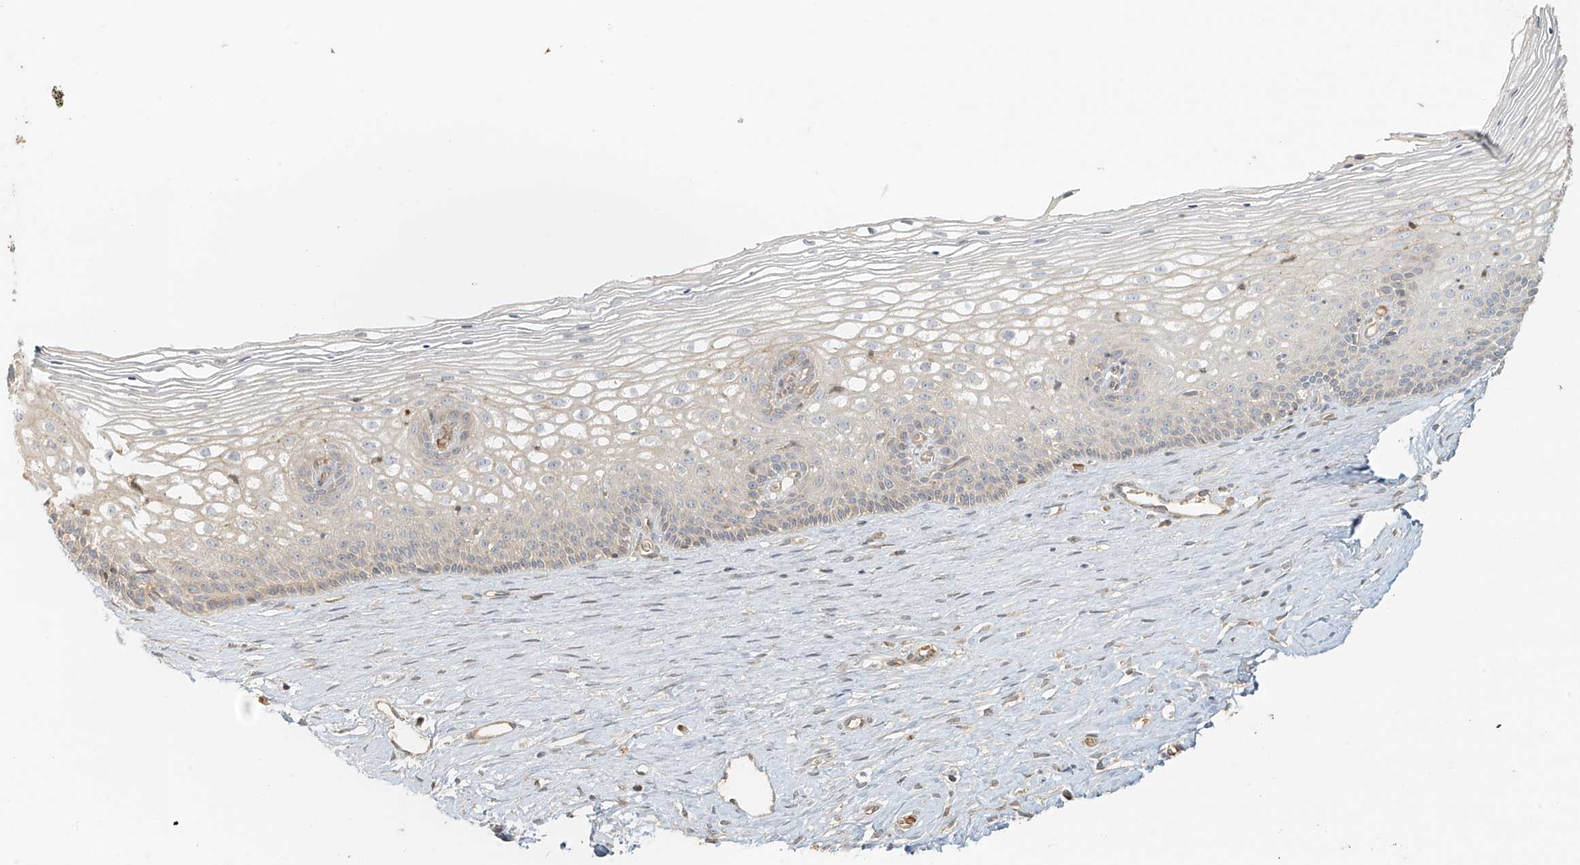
{"staining": {"intensity": "weak", "quantity": ">75%", "location": "cytoplasmic/membranous"}, "tissue": "cervix", "cell_type": "Glandular cells", "image_type": "normal", "snomed": [{"axis": "morphology", "description": "Normal tissue, NOS"}, {"axis": "topography", "description": "Cervix"}], "caption": "Human cervix stained for a protein (brown) displays weak cytoplasmic/membranous positive positivity in about >75% of glandular cells.", "gene": "UPK1B", "patient": {"sex": "female", "age": 33}}